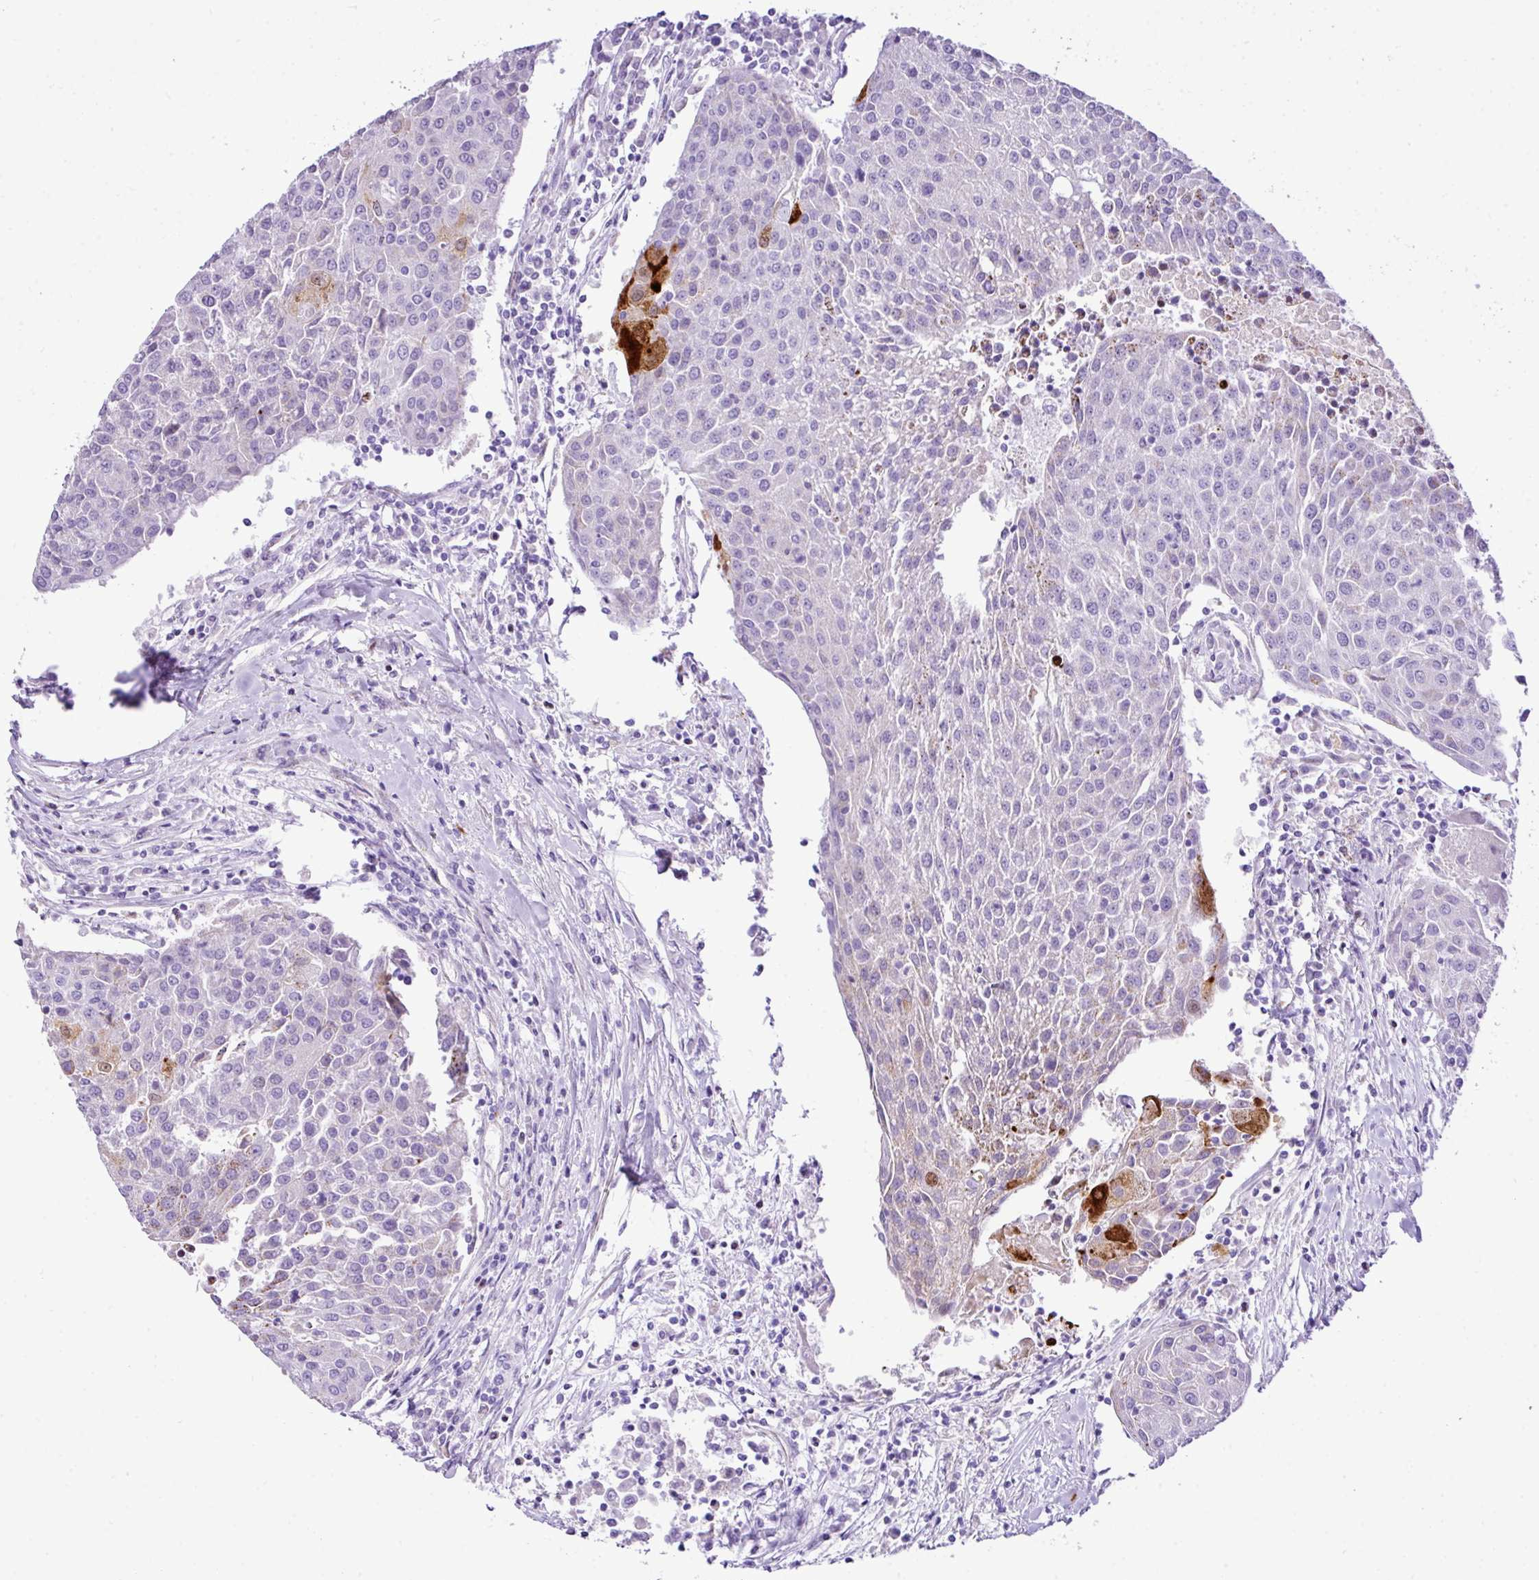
{"staining": {"intensity": "moderate", "quantity": "<25%", "location": "cytoplasmic/membranous"}, "tissue": "urothelial cancer", "cell_type": "Tumor cells", "image_type": "cancer", "snomed": [{"axis": "morphology", "description": "Urothelial carcinoma, High grade"}, {"axis": "topography", "description": "Urinary bladder"}], "caption": "The micrograph demonstrates a brown stain indicating the presence of a protein in the cytoplasmic/membranous of tumor cells in urothelial carcinoma (high-grade).", "gene": "RCAN2", "patient": {"sex": "female", "age": 85}}